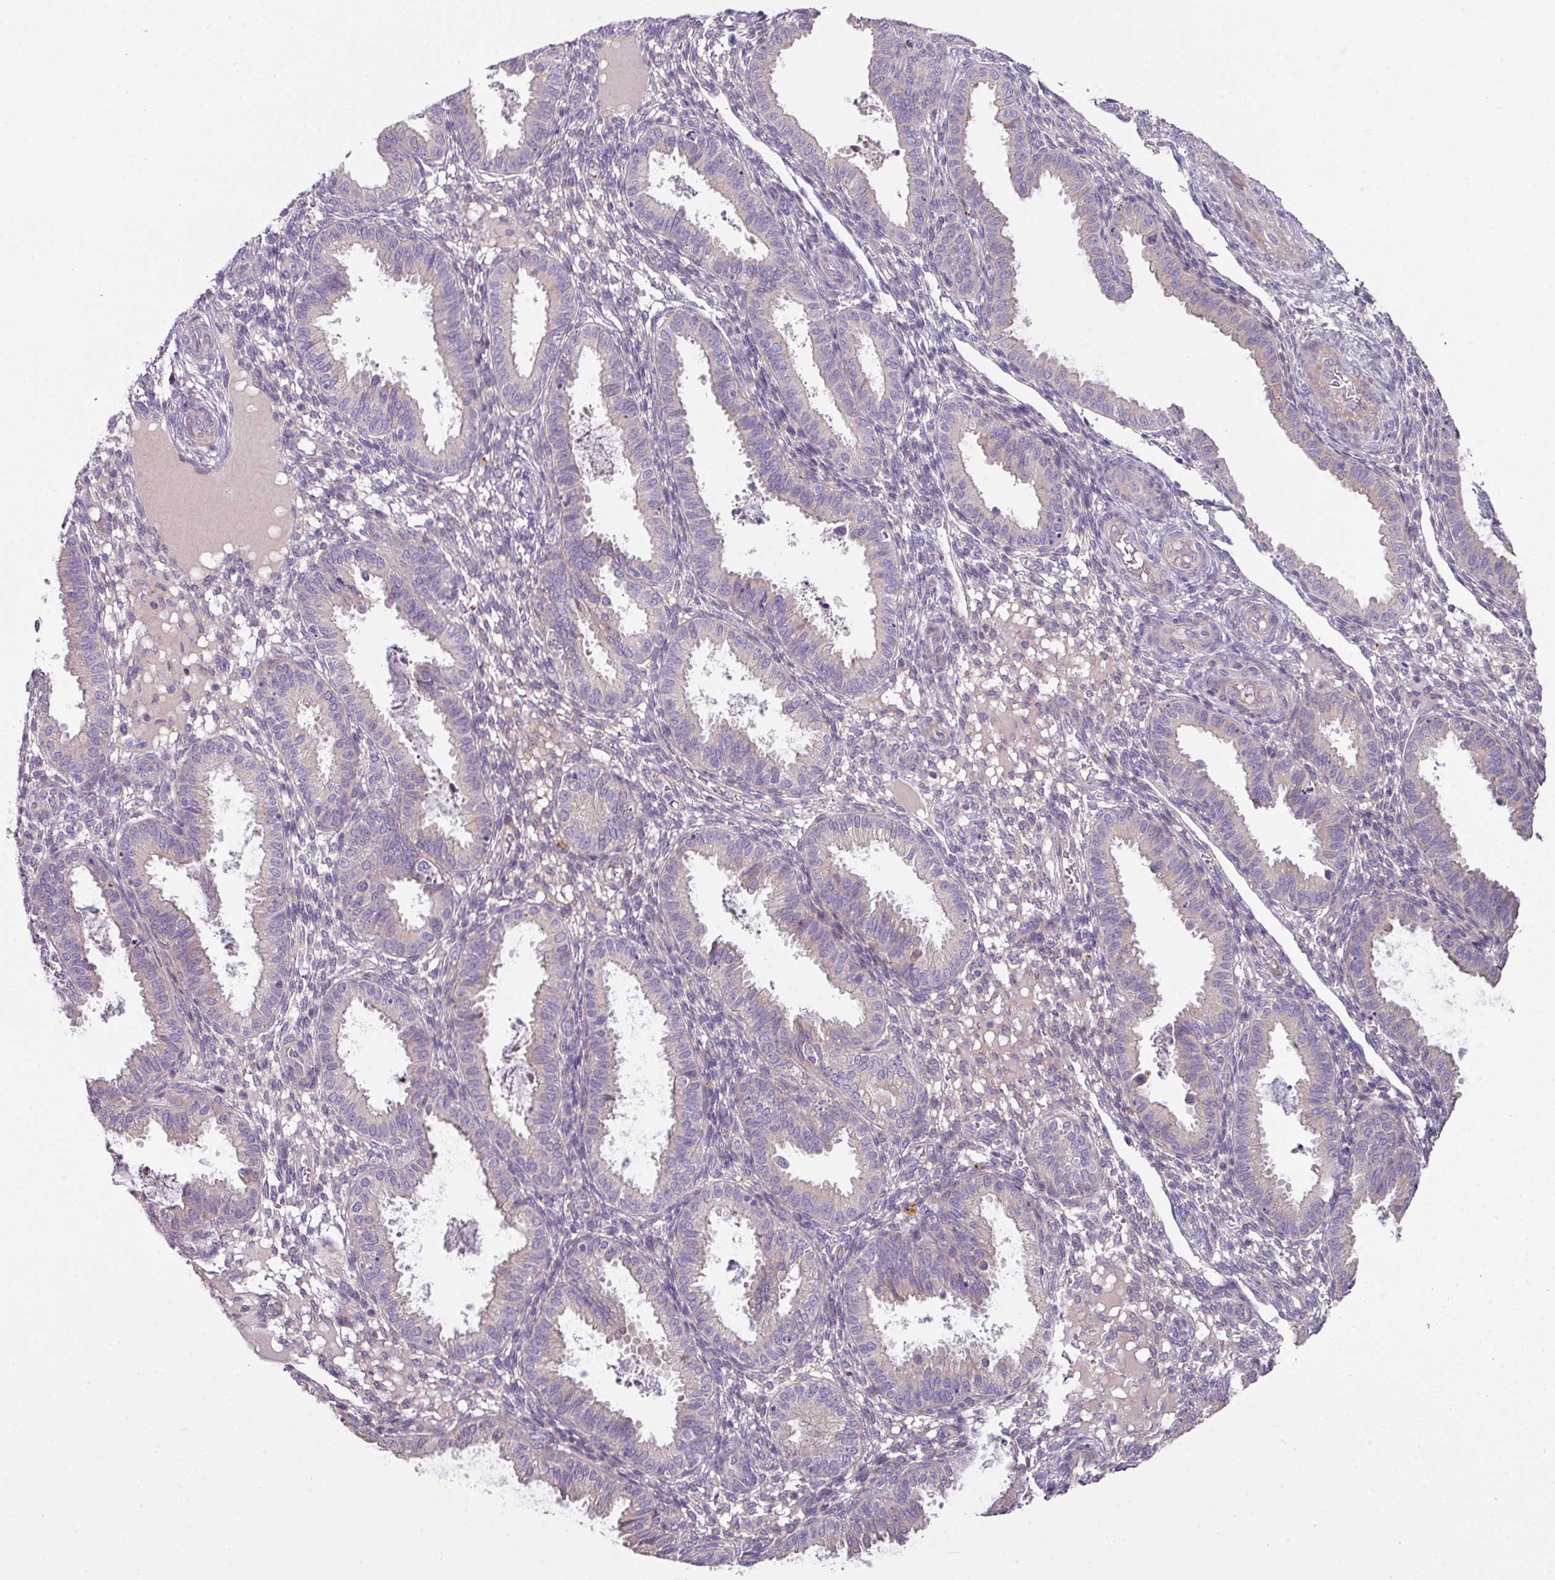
{"staining": {"intensity": "negative", "quantity": "none", "location": "none"}, "tissue": "endometrium", "cell_type": "Cells in endometrial stroma", "image_type": "normal", "snomed": [{"axis": "morphology", "description": "Normal tissue, NOS"}, {"axis": "topography", "description": "Endometrium"}], "caption": "Immunohistochemistry (IHC) histopathology image of benign endometrium: human endometrium stained with DAB (3,3'-diaminobenzidine) reveals no significant protein staining in cells in endometrial stroma. The staining was performed using DAB (3,3'-diaminobenzidine) to visualize the protein expression in brown, while the nuclei were stained in blue with hematoxylin (Magnification: 20x).", "gene": "LRRC9", "patient": {"sex": "female", "age": 33}}